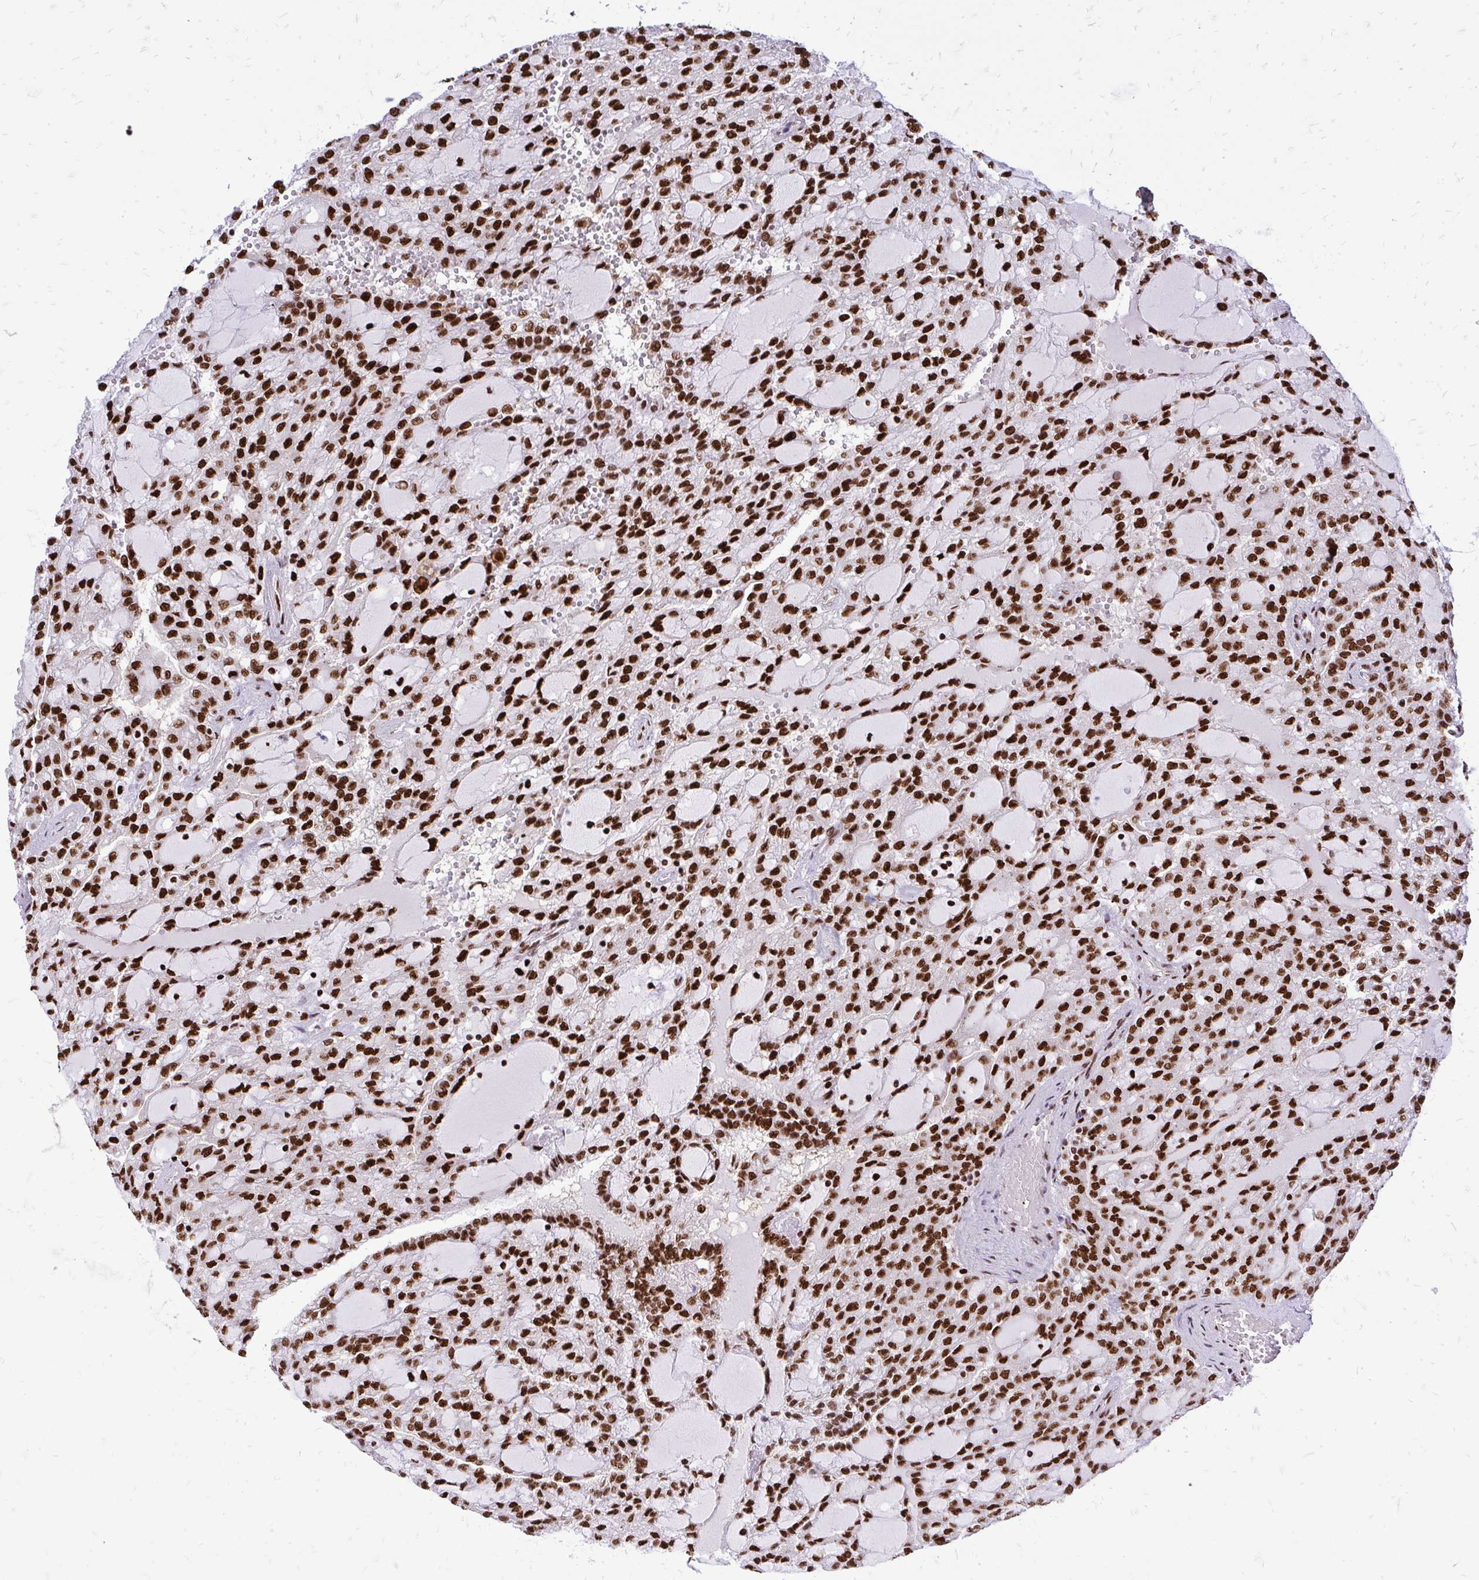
{"staining": {"intensity": "strong", "quantity": ">75%", "location": "nuclear"}, "tissue": "renal cancer", "cell_type": "Tumor cells", "image_type": "cancer", "snomed": [{"axis": "morphology", "description": "Adenocarcinoma, NOS"}, {"axis": "topography", "description": "Kidney"}], "caption": "Adenocarcinoma (renal) was stained to show a protein in brown. There is high levels of strong nuclear expression in approximately >75% of tumor cells.", "gene": "TBL1Y", "patient": {"sex": "male", "age": 63}}